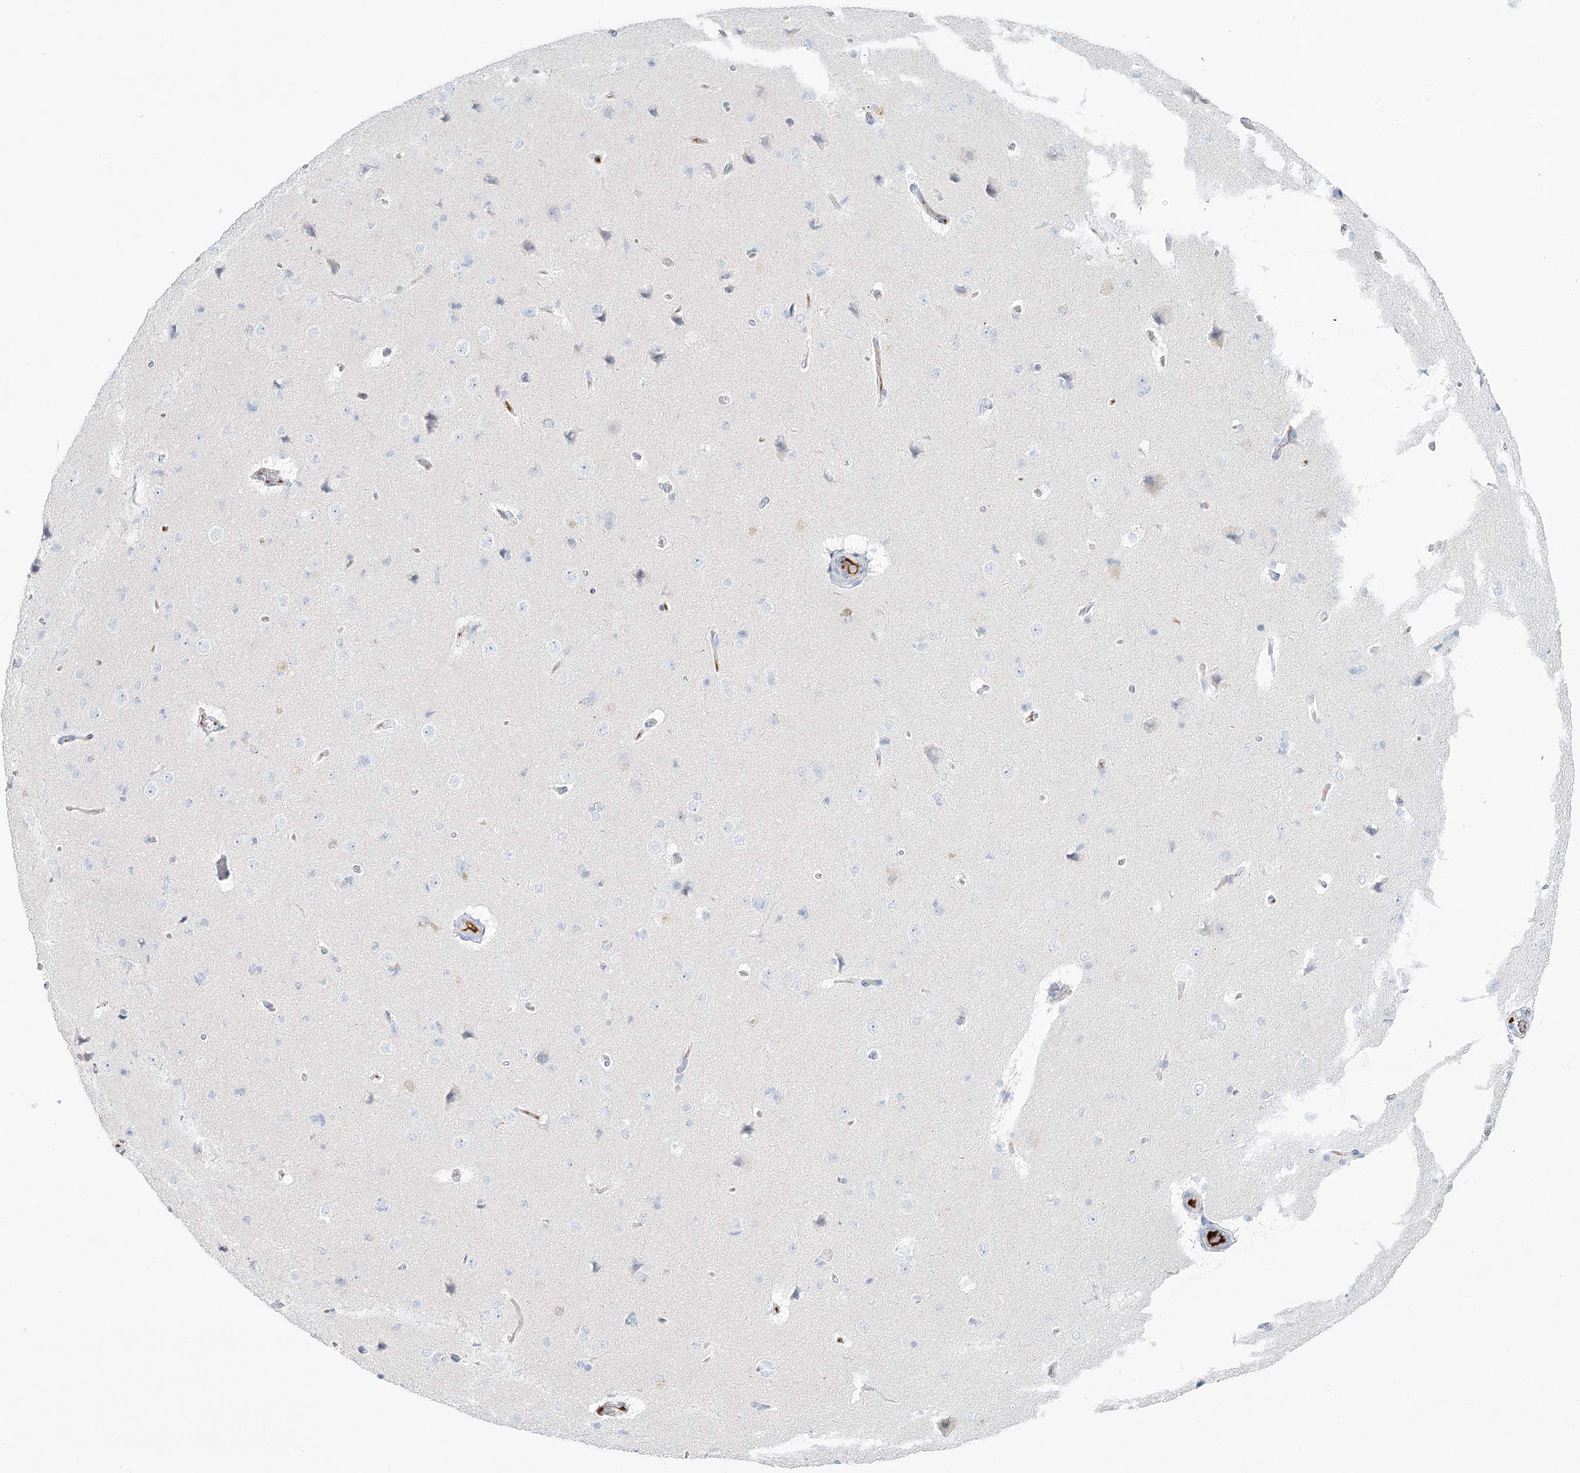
{"staining": {"intensity": "negative", "quantity": "none", "location": "none"}, "tissue": "cerebral cortex", "cell_type": "Endothelial cells", "image_type": "normal", "snomed": [{"axis": "morphology", "description": "Normal tissue, NOS"}, {"axis": "topography", "description": "Cerebral cortex"}], "caption": "This is a micrograph of IHC staining of unremarkable cerebral cortex, which shows no expression in endothelial cells.", "gene": "DMGDH", "patient": {"sex": "male", "age": 62}}